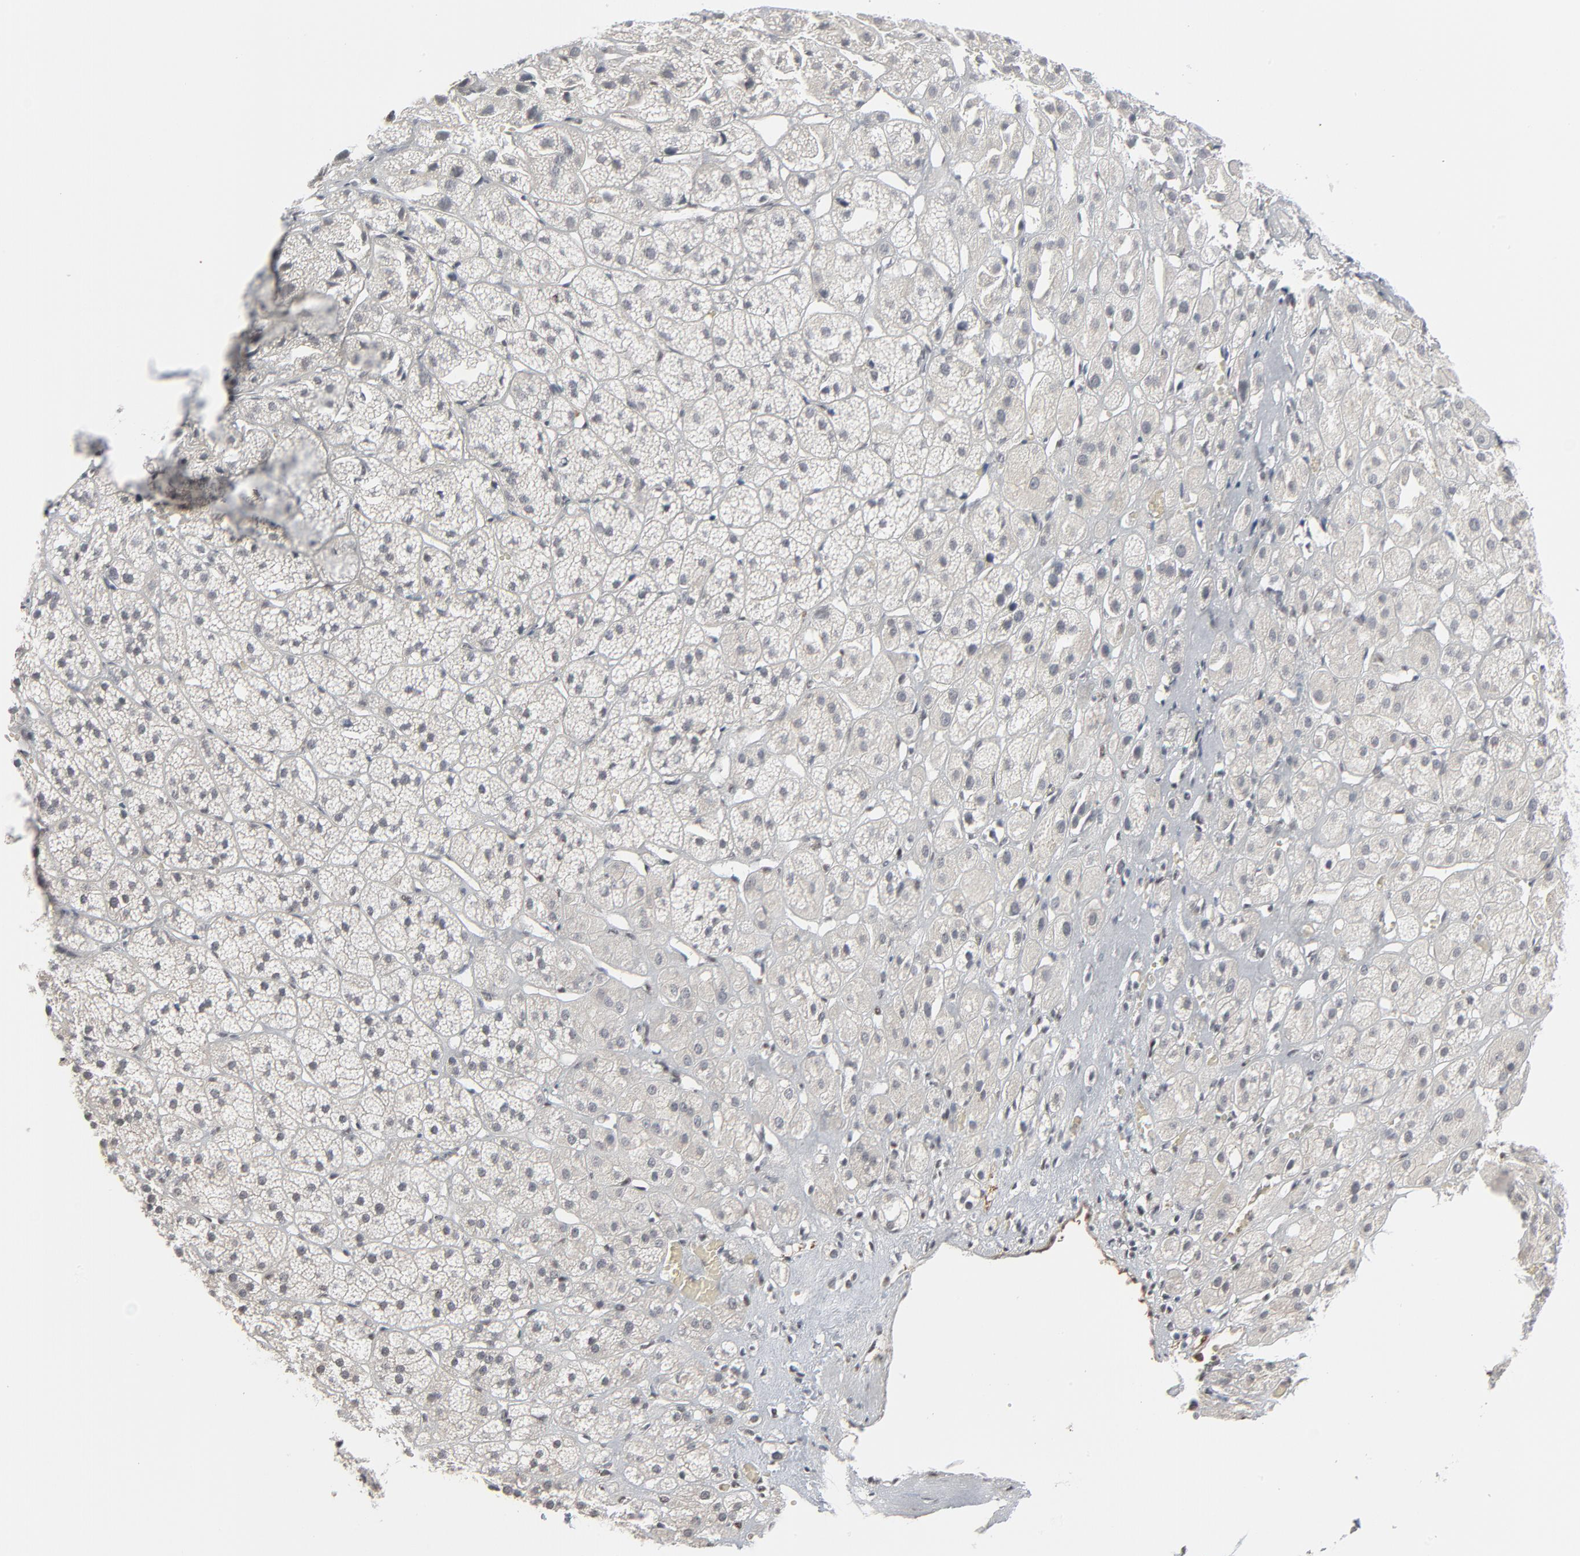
{"staining": {"intensity": "moderate", "quantity": "<25%", "location": "nuclear"}, "tissue": "adrenal gland", "cell_type": "Glandular cells", "image_type": "normal", "snomed": [{"axis": "morphology", "description": "Normal tissue, NOS"}, {"axis": "topography", "description": "Adrenal gland"}], "caption": "Brown immunohistochemical staining in unremarkable adrenal gland displays moderate nuclear staining in about <25% of glandular cells.", "gene": "CUX1", "patient": {"sex": "female", "age": 71}}